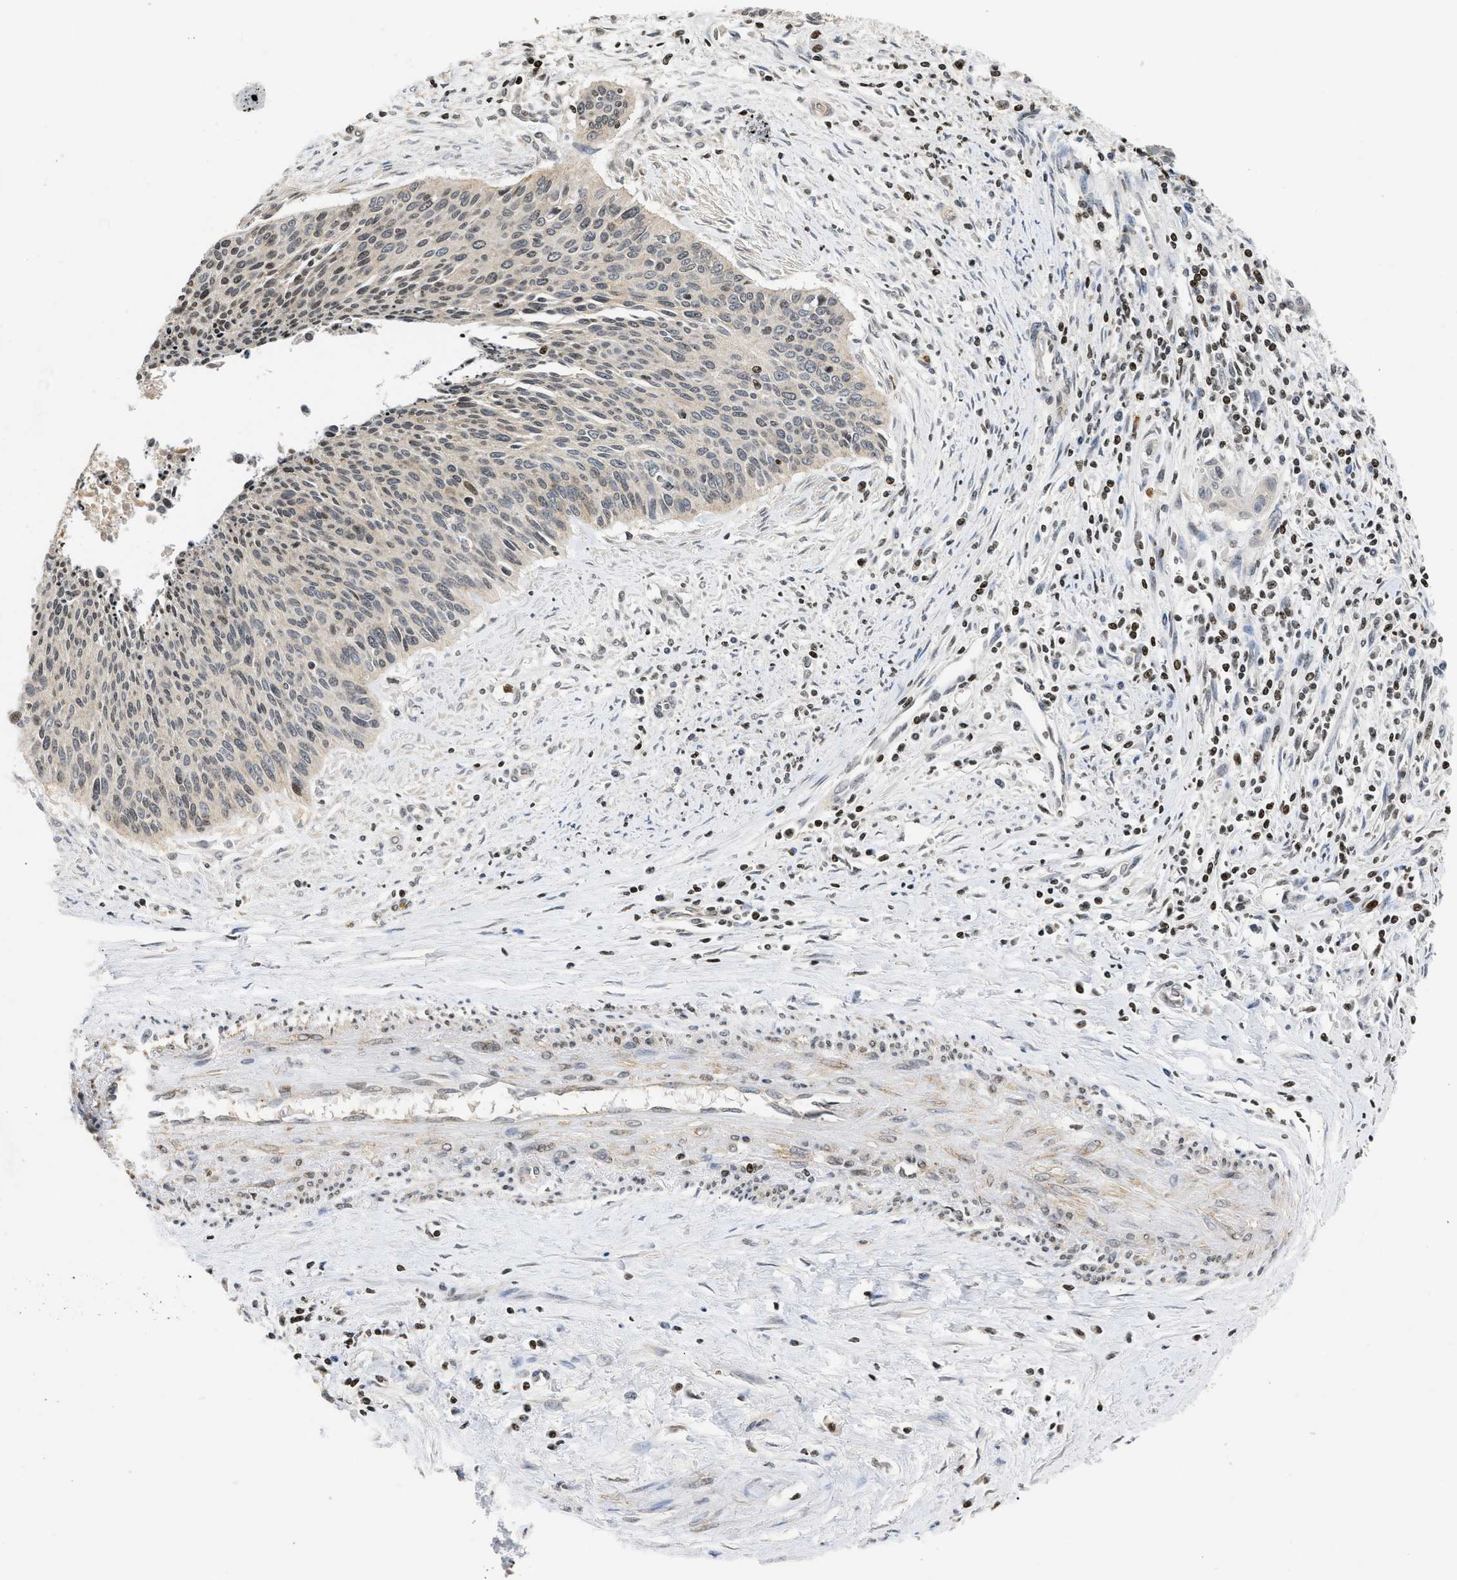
{"staining": {"intensity": "moderate", "quantity": "<25%", "location": "nuclear"}, "tissue": "cervical cancer", "cell_type": "Tumor cells", "image_type": "cancer", "snomed": [{"axis": "morphology", "description": "Squamous cell carcinoma, NOS"}, {"axis": "topography", "description": "Cervix"}], "caption": "Moderate nuclear protein expression is identified in about <25% of tumor cells in squamous cell carcinoma (cervical).", "gene": "ENSG00000142539", "patient": {"sex": "female", "age": 55}}